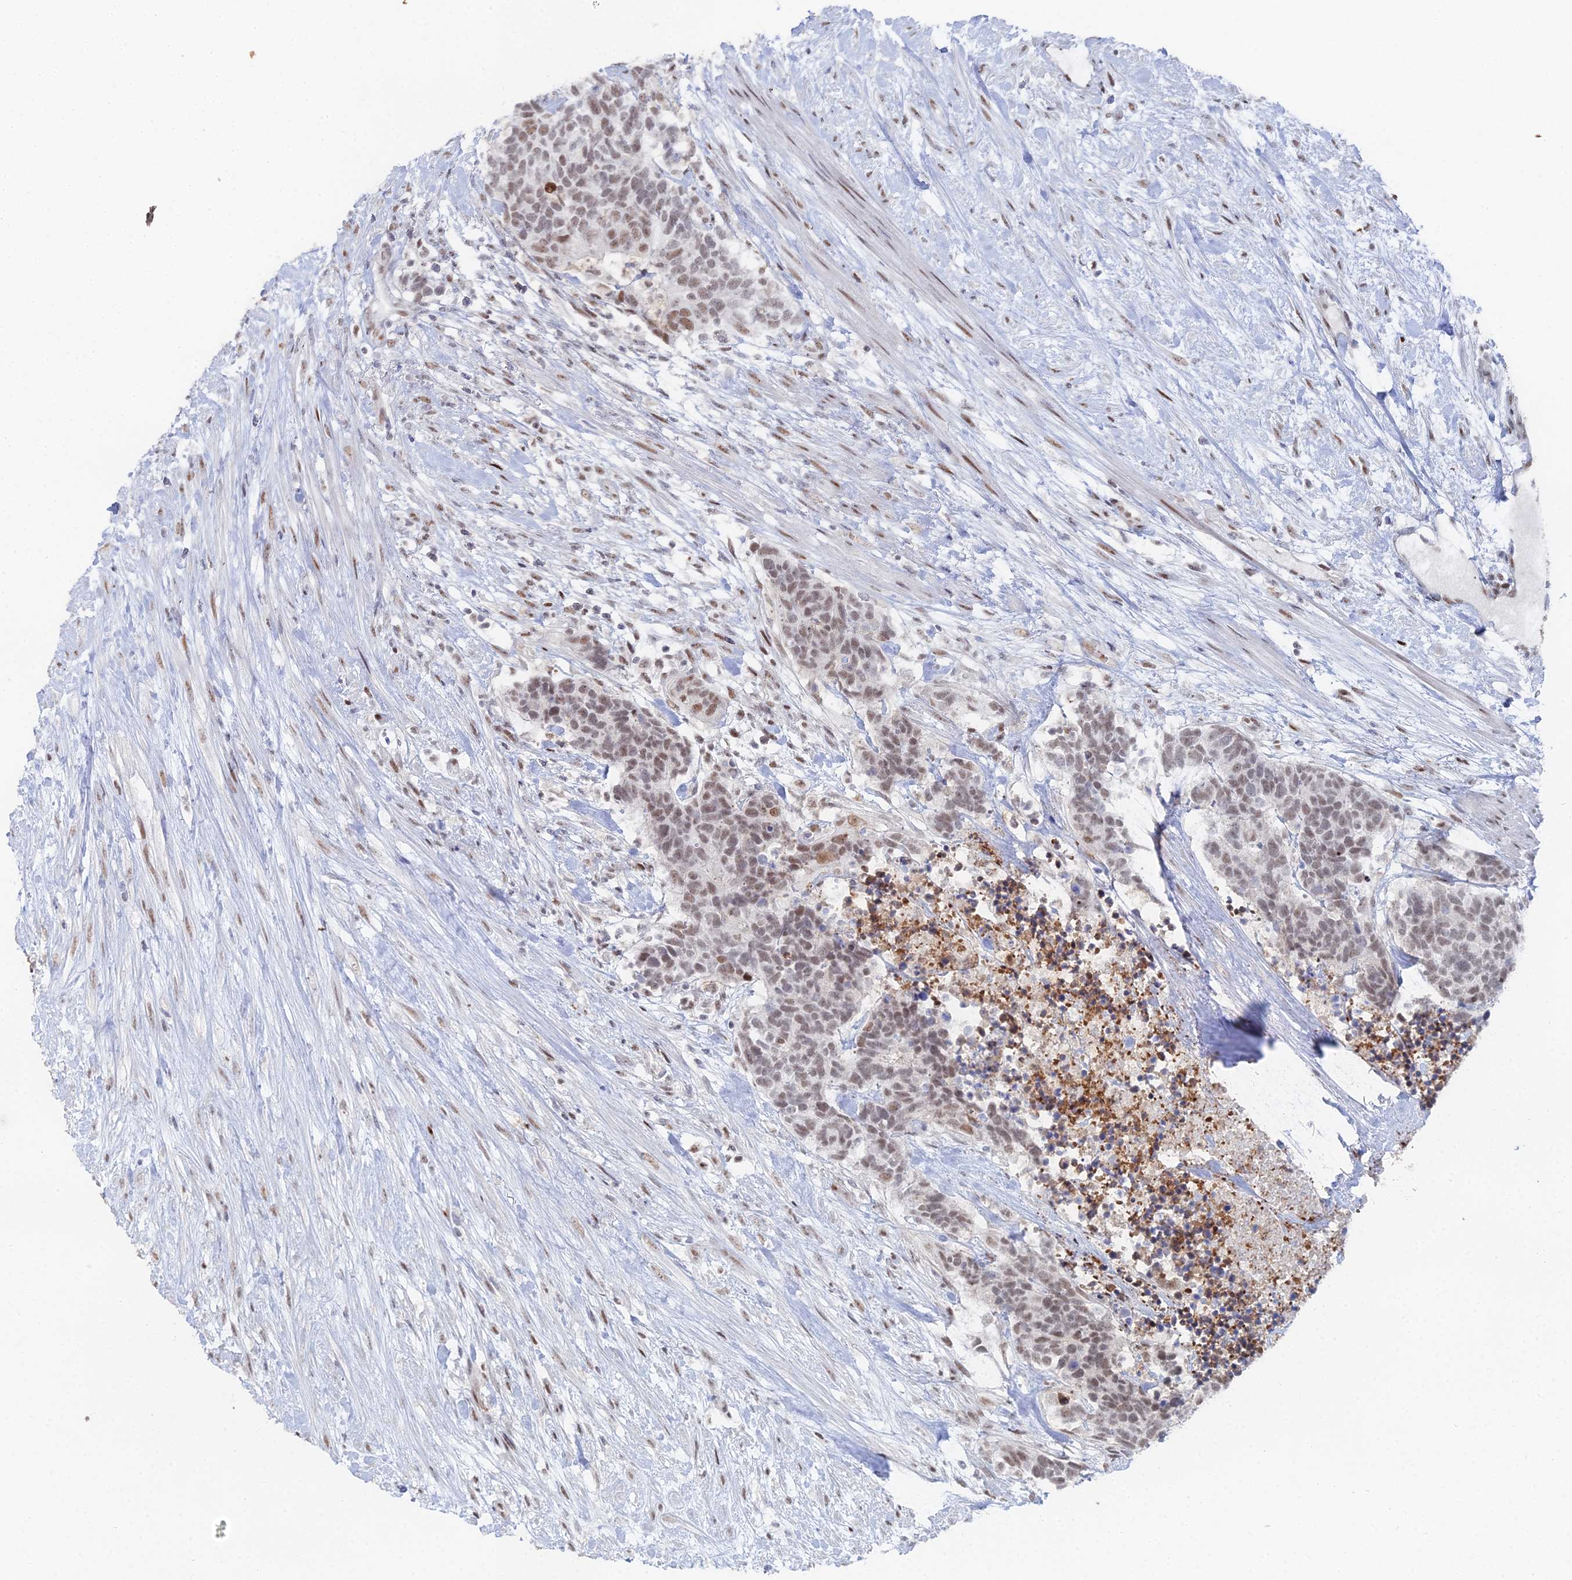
{"staining": {"intensity": "moderate", "quantity": ">75%", "location": "nuclear"}, "tissue": "carcinoid", "cell_type": "Tumor cells", "image_type": "cancer", "snomed": [{"axis": "morphology", "description": "Carcinoma, NOS"}, {"axis": "morphology", "description": "Carcinoid, malignant, NOS"}, {"axis": "topography", "description": "Prostate"}], "caption": "Immunohistochemistry micrograph of carcinoid (malignant) stained for a protein (brown), which demonstrates medium levels of moderate nuclear expression in about >75% of tumor cells.", "gene": "GSC2", "patient": {"sex": "male", "age": 57}}